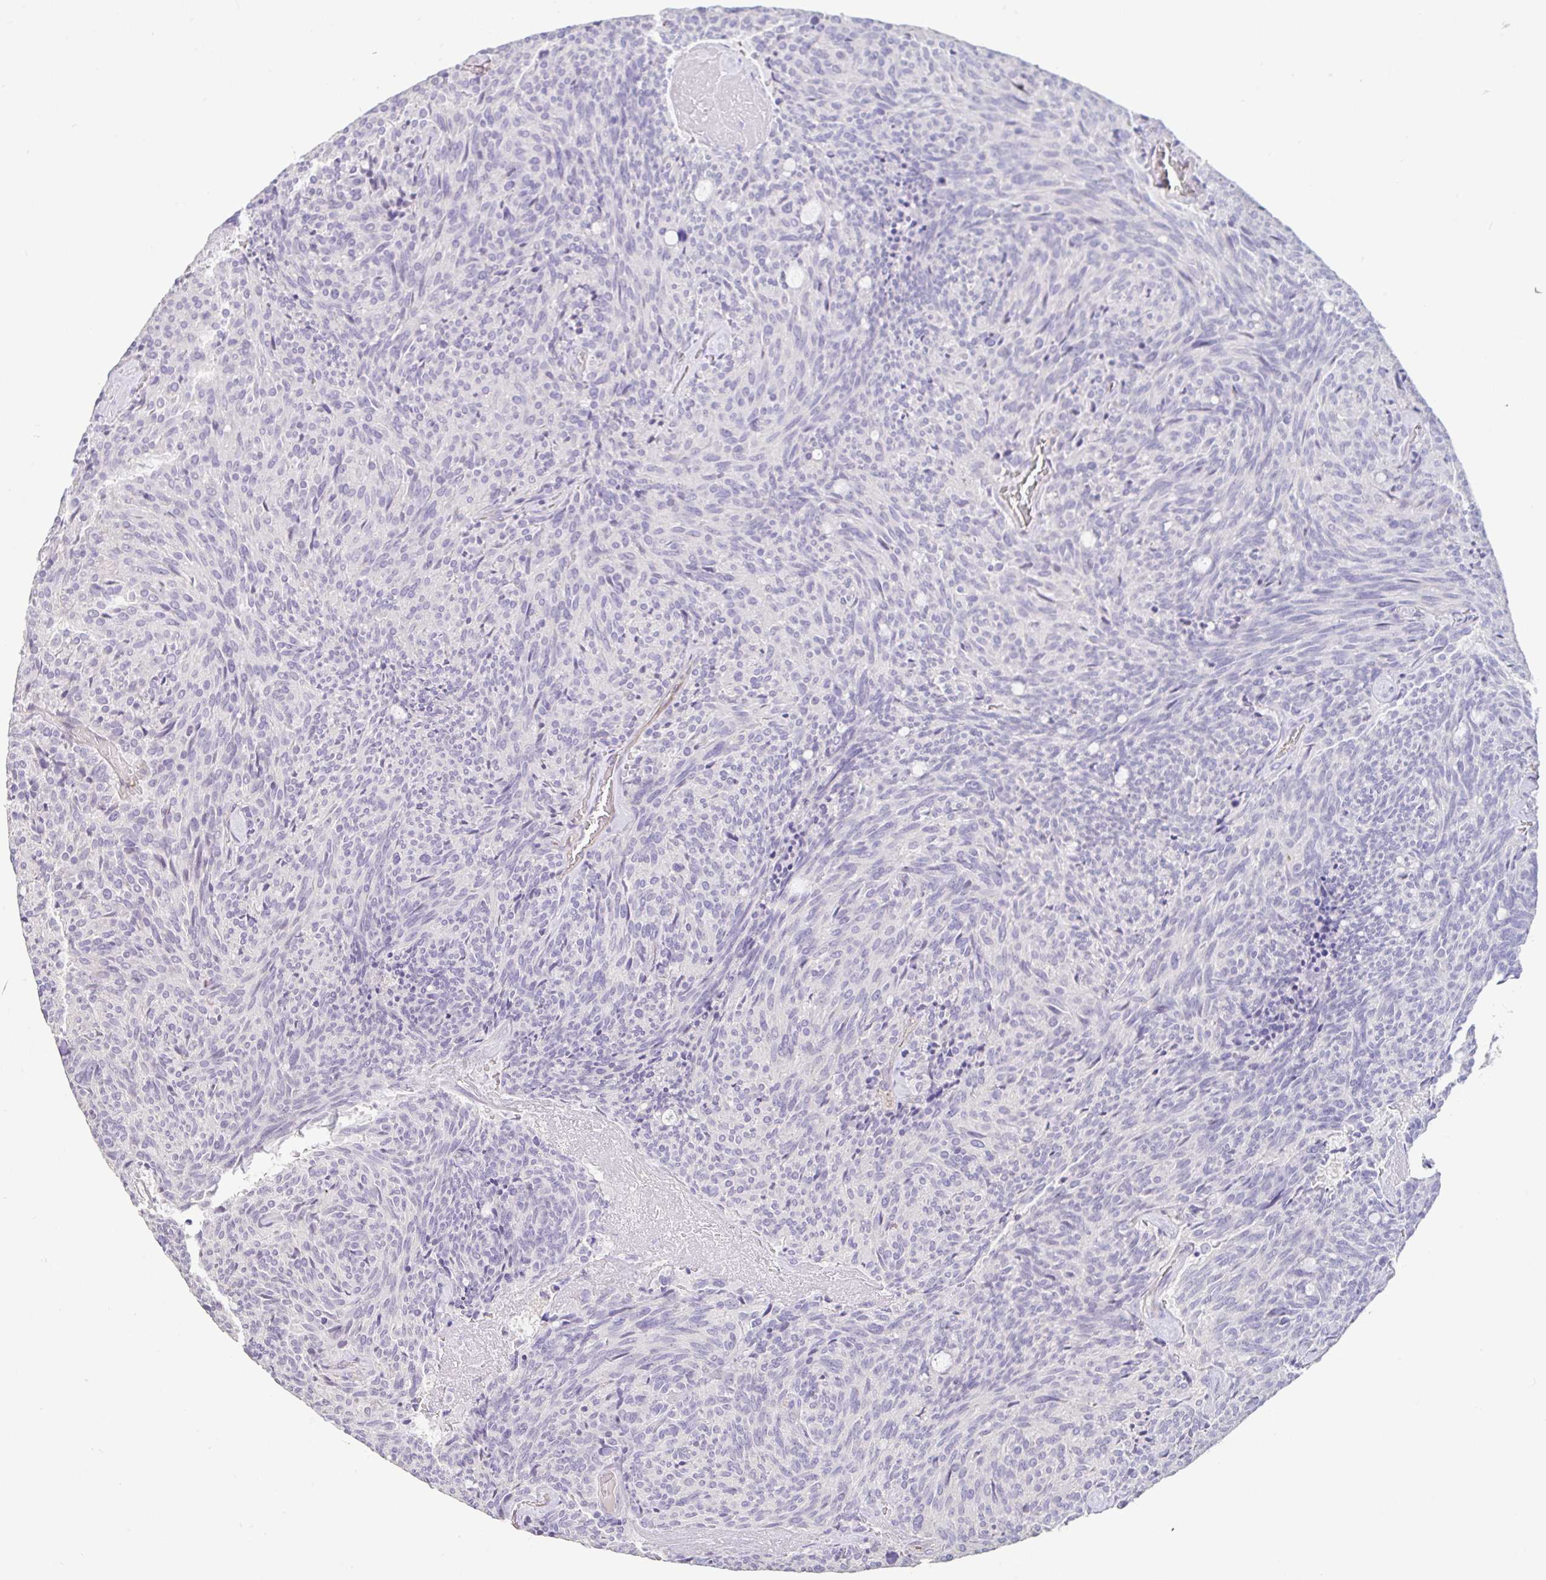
{"staining": {"intensity": "negative", "quantity": "none", "location": "none"}, "tissue": "carcinoid", "cell_type": "Tumor cells", "image_type": "cancer", "snomed": [{"axis": "morphology", "description": "Carcinoid, malignant, NOS"}, {"axis": "topography", "description": "Pancreas"}], "caption": "Malignant carcinoid was stained to show a protein in brown. There is no significant expression in tumor cells. Brightfield microscopy of immunohistochemistry (IHC) stained with DAB (brown) and hematoxylin (blue), captured at high magnification.", "gene": "PYGM", "patient": {"sex": "female", "age": 54}}